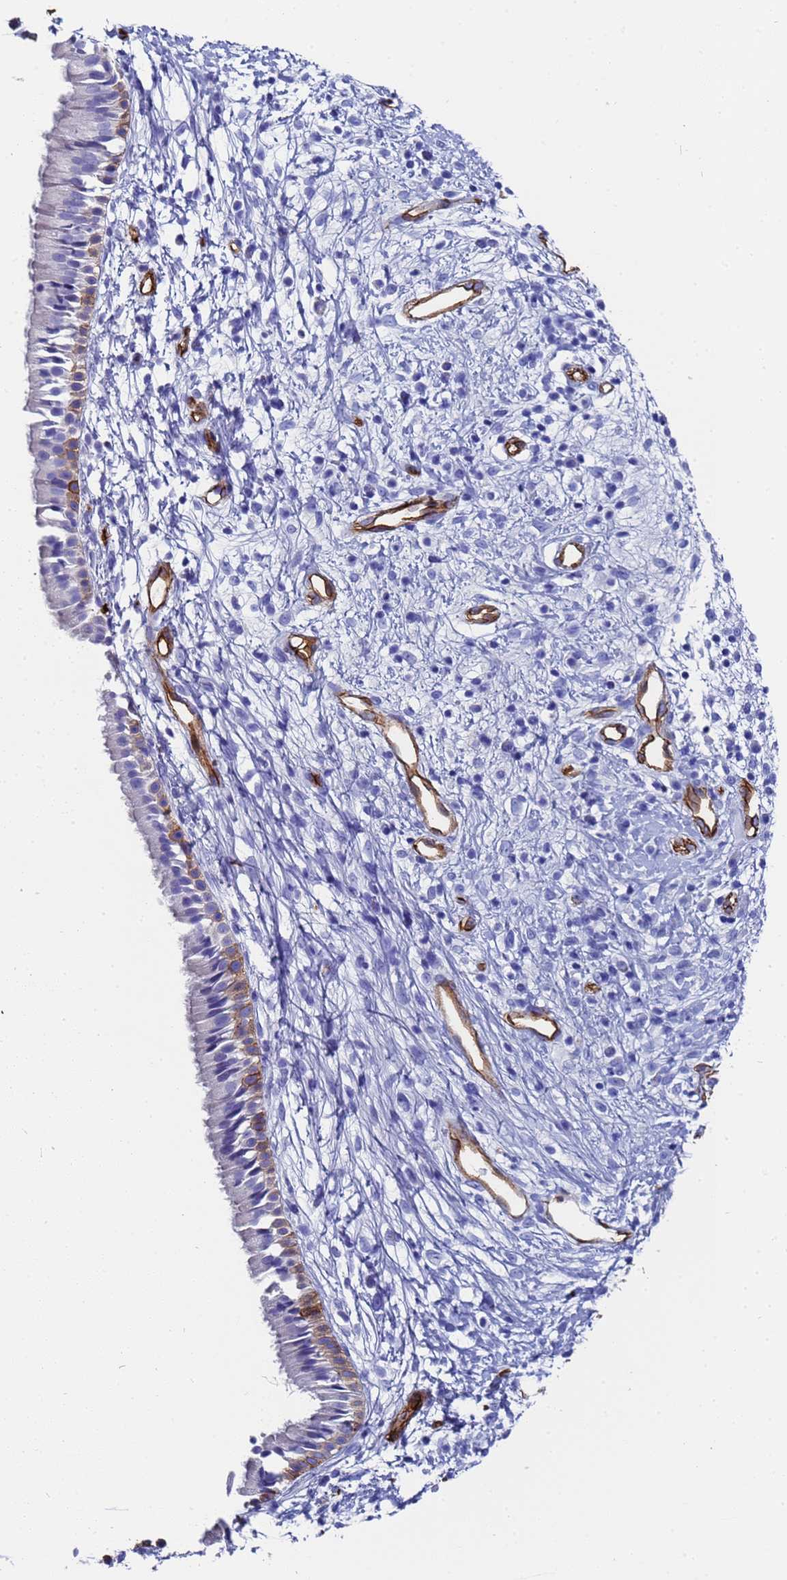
{"staining": {"intensity": "weak", "quantity": "<25%", "location": "cytoplasmic/membranous"}, "tissue": "nasopharynx", "cell_type": "Respiratory epithelial cells", "image_type": "normal", "snomed": [{"axis": "morphology", "description": "Normal tissue, NOS"}, {"axis": "topography", "description": "Nasopharynx"}], "caption": "IHC of unremarkable human nasopharynx reveals no staining in respiratory epithelial cells.", "gene": "ADIPOQ", "patient": {"sex": "male", "age": 22}}